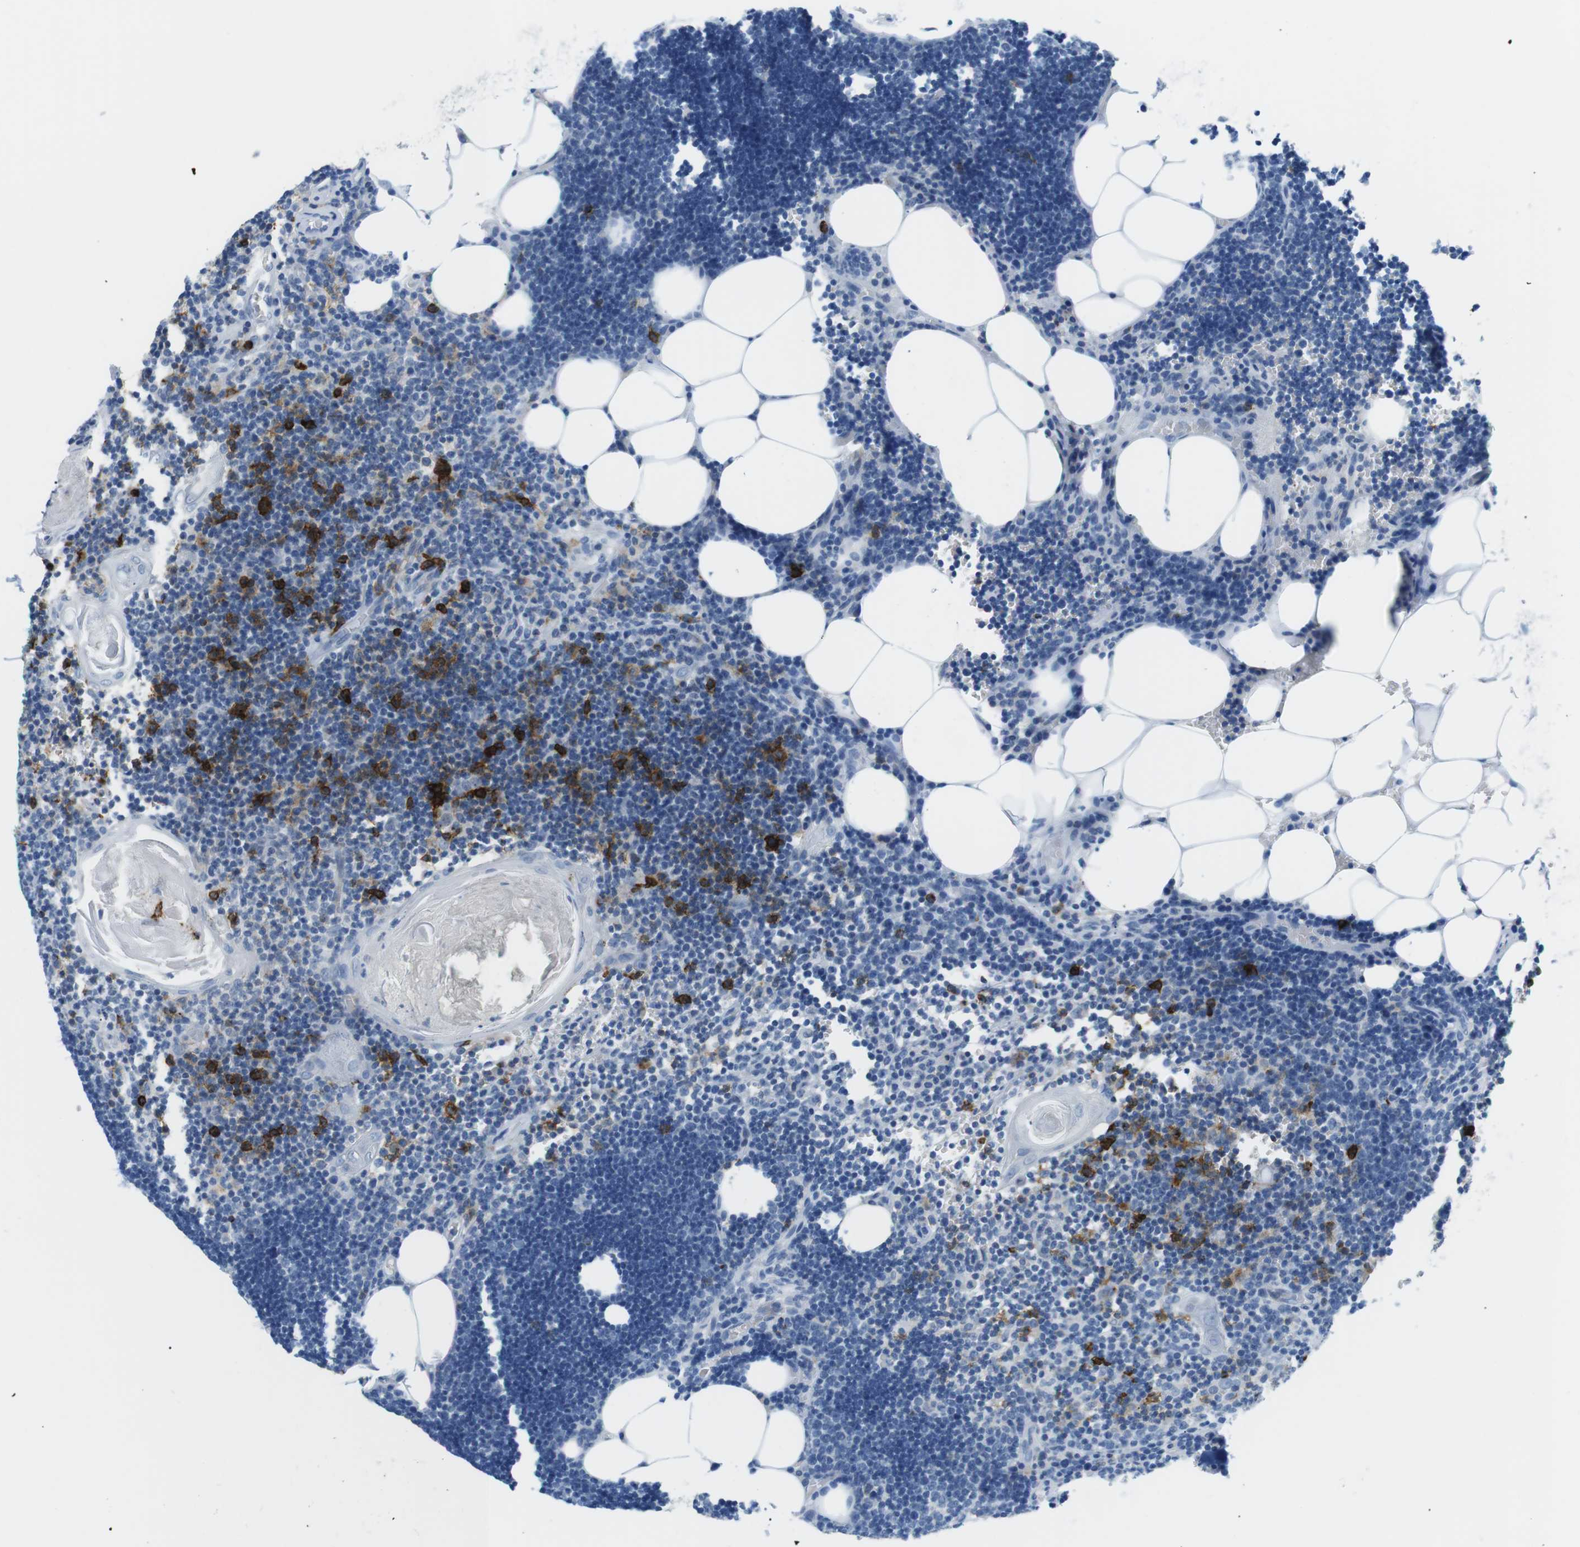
{"staining": {"intensity": "negative", "quantity": "none", "location": "none"}, "tissue": "lymph node", "cell_type": "Germinal center cells", "image_type": "normal", "snomed": [{"axis": "morphology", "description": "Normal tissue, NOS"}, {"axis": "topography", "description": "Lymph node"}], "caption": "IHC micrograph of normal human lymph node stained for a protein (brown), which reveals no expression in germinal center cells. The staining is performed using DAB (3,3'-diaminobenzidine) brown chromogen with nuclei counter-stained in using hematoxylin.", "gene": "TNFRSF4", "patient": {"sex": "male", "age": 33}}